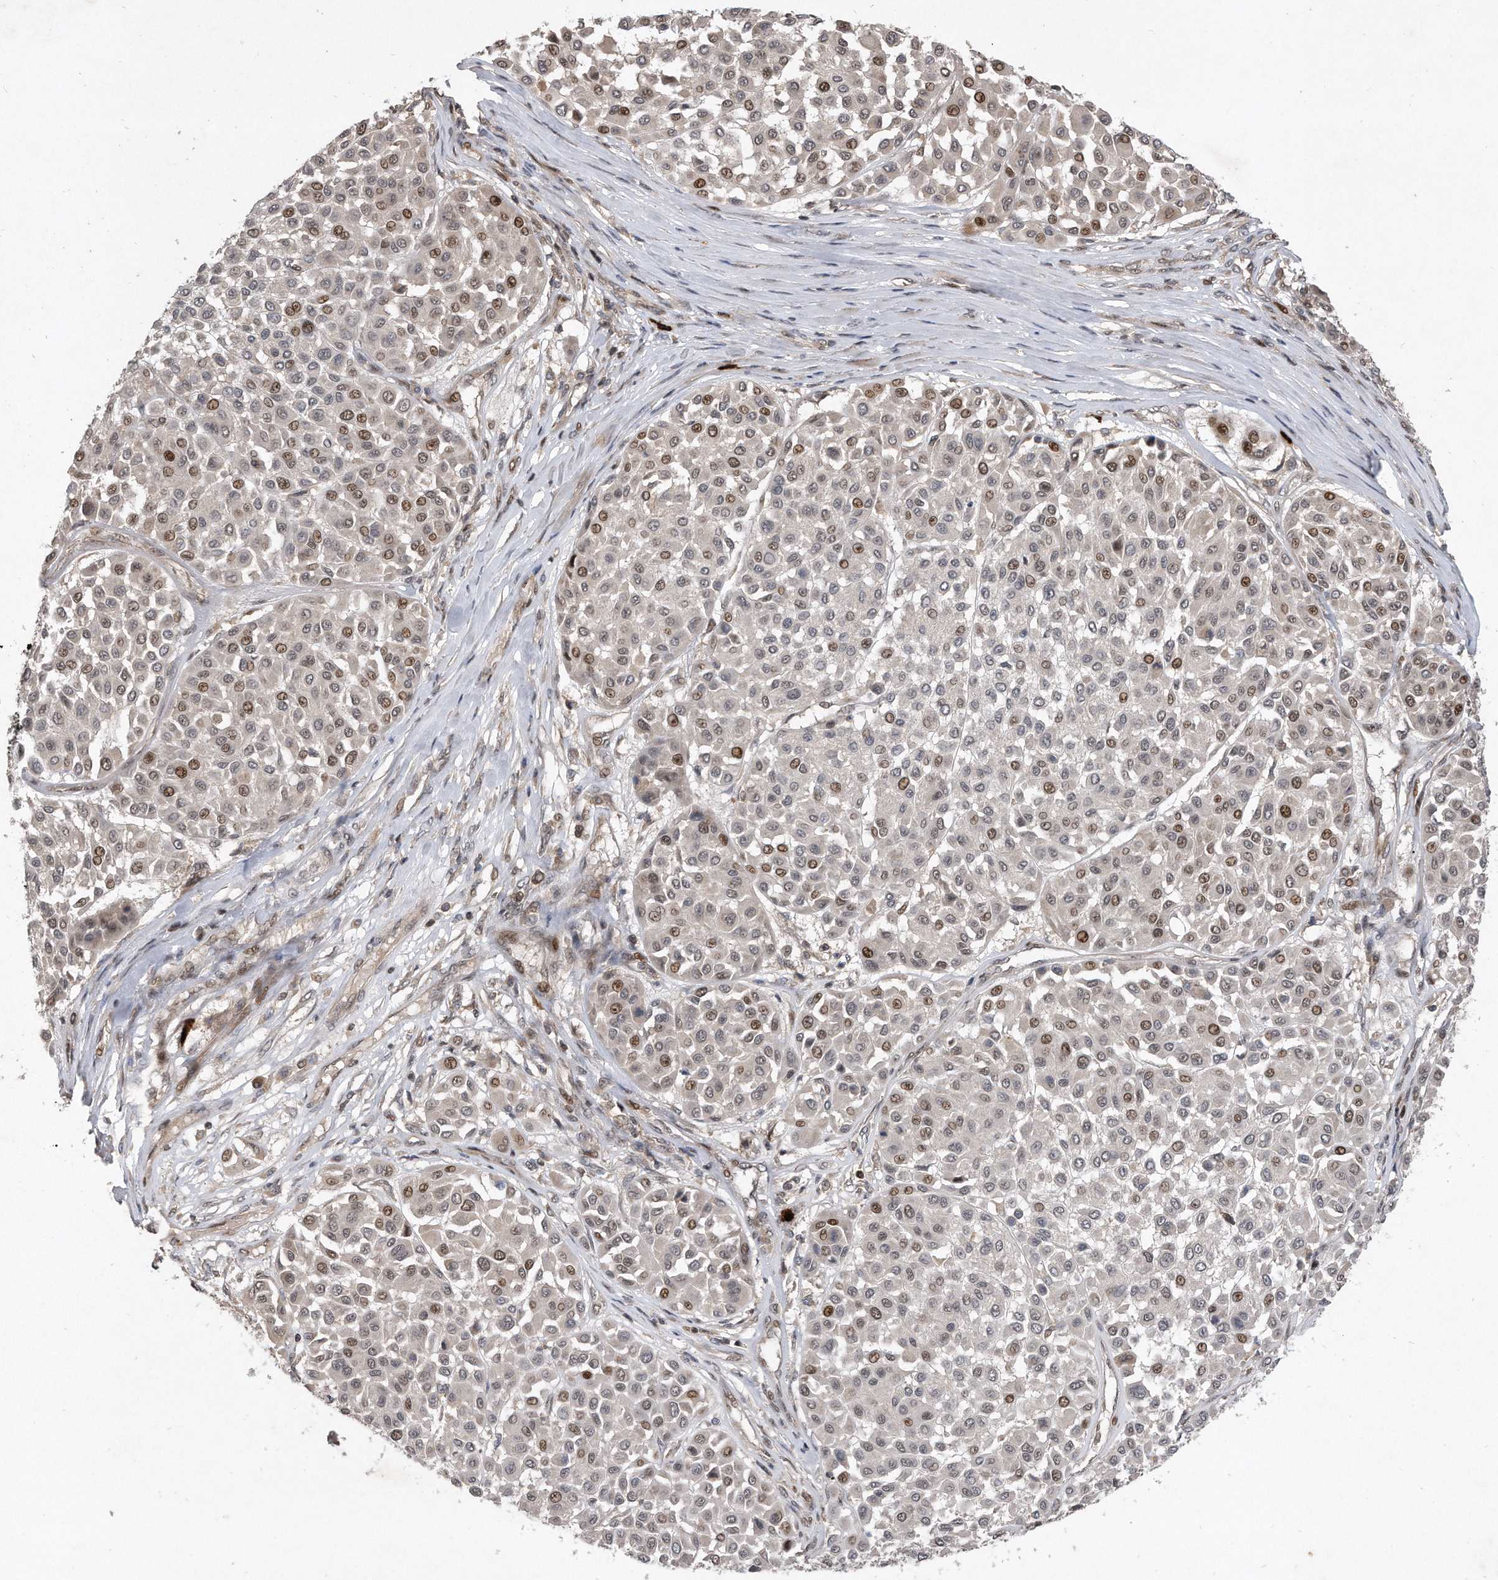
{"staining": {"intensity": "moderate", "quantity": "25%-75%", "location": "nuclear"}, "tissue": "melanoma", "cell_type": "Tumor cells", "image_type": "cancer", "snomed": [{"axis": "morphology", "description": "Malignant melanoma, Metastatic site"}, {"axis": "topography", "description": "Soft tissue"}], "caption": "A brown stain labels moderate nuclear staining of a protein in human malignant melanoma (metastatic site) tumor cells.", "gene": "PGBD2", "patient": {"sex": "male", "age": 41}}